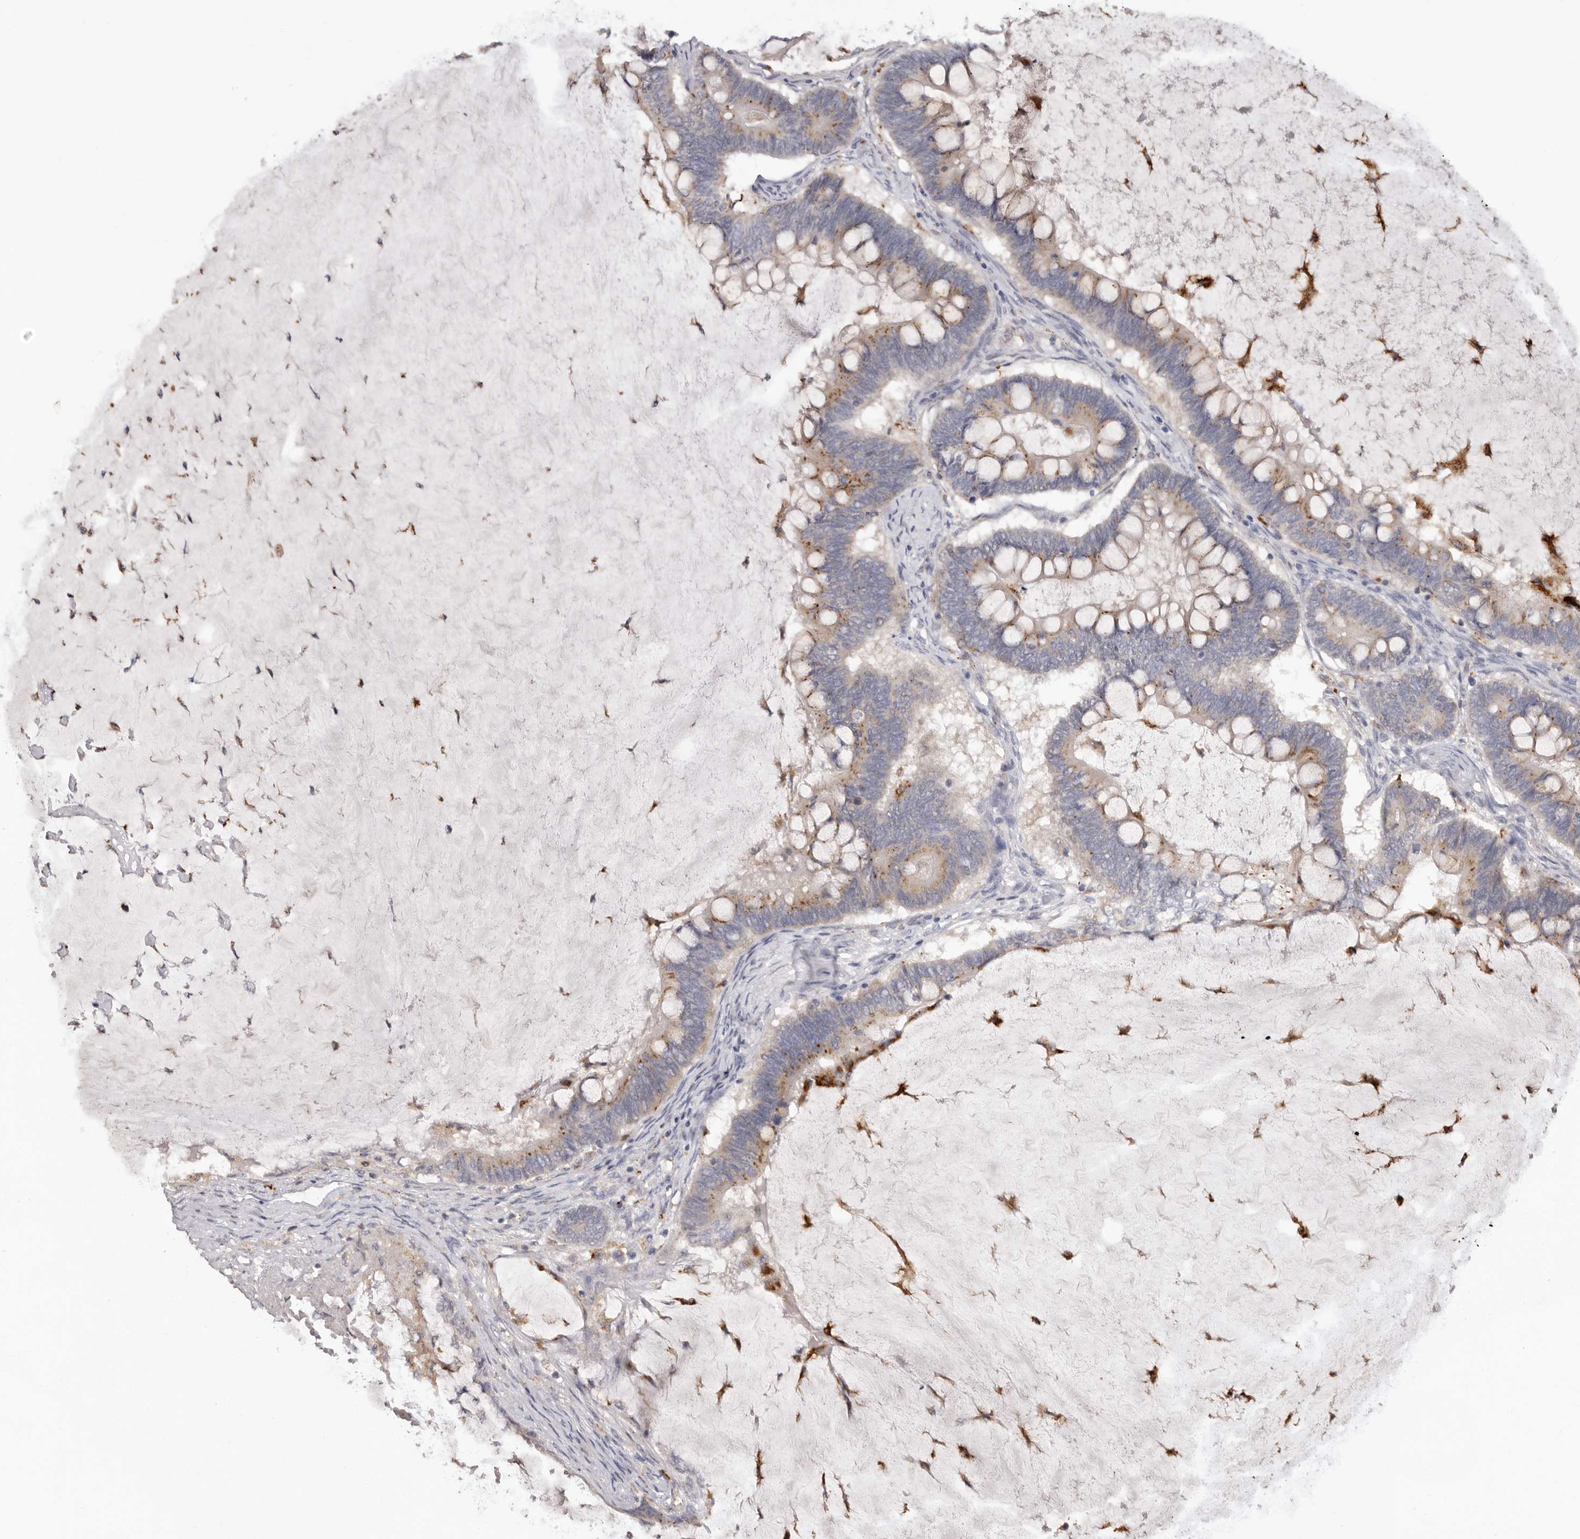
{"staining": {"intensity": "moderate", "quantity": "<25%", "location": "cytoplasmic/membranous"}, "tissue": "ovarian cancer", "cell_type": "Tumor cells", "image_type": "cancer", "snomed": [{"axis": "morphology", "description": "Cystadenocarcinoma, mucinous, NOS"}, {"axis": "topography", "description": "Ovary"}], "caption": "This histopathology image displays ovarian cancer stained with IHC to label a protein in brown. The cytoplasmic/membranous of tumor cells show moderate positivity for the protein. Nuclei are counter-stained blue.", "gene": "DAP", "patient": {"sex": "female", "age": 61}}